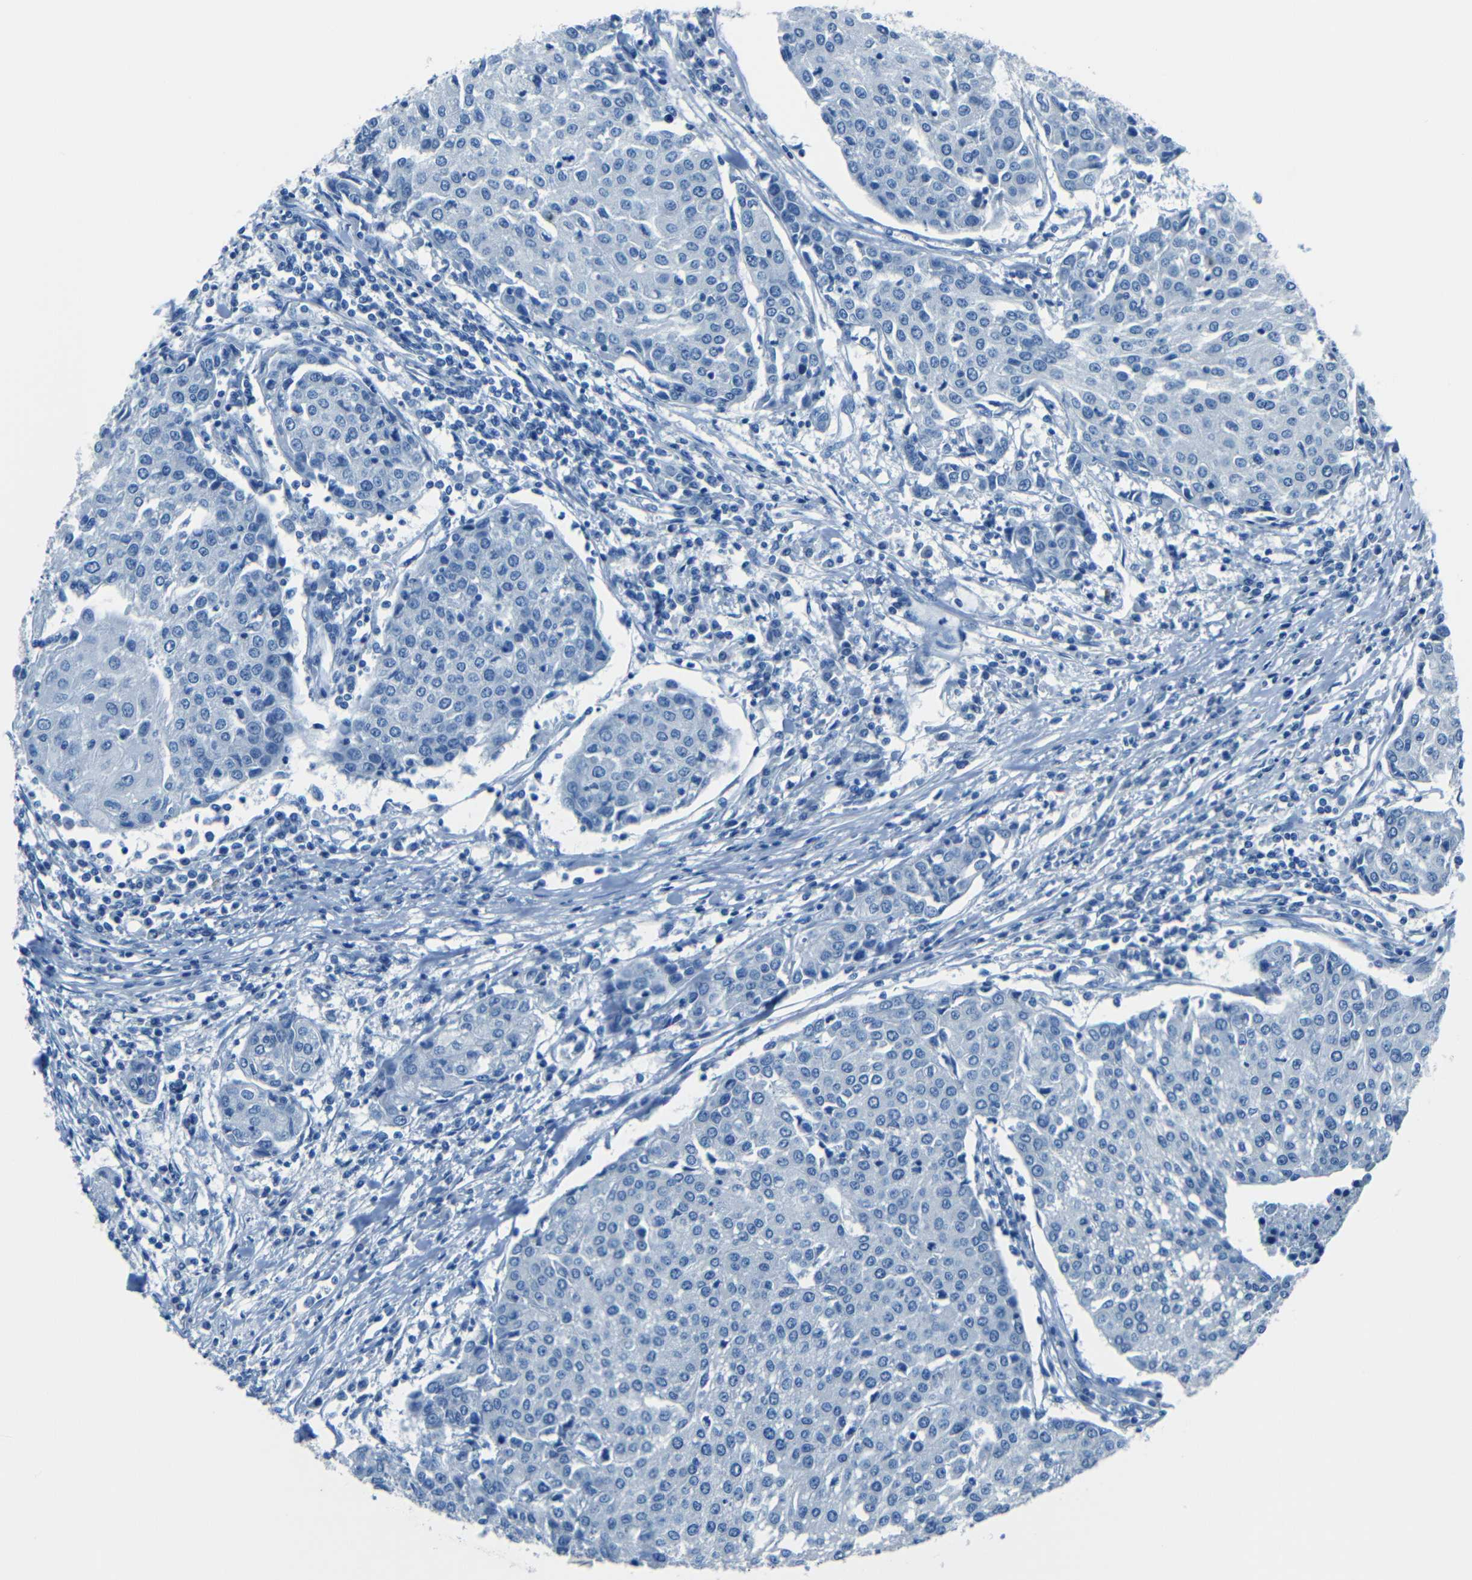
{"staining": {"intensity": "negative", "quantity": "none", "location": "none"}, "tissue": "urothelial cancer", "cell_type": "Tumor cells", "image_type": "cancer", "snomed": [{"axis": "morphology", "description": "Urothelial carcinoma, High grade"}, {"axis": "topography", "description": "Urinary bladder"}], "caption": "This photomicrograph is of urothelial cancer stained with immunohistochemistry (IHC) to label a protein in brown with the nuclei are counter-stained blue. There is no staining in tumor cells. (Immunohistochemistry (ihc), brightfield microscopy, high magnification).", "gene": "FBN2", "patient": {"sex": "female", "age": 85}}